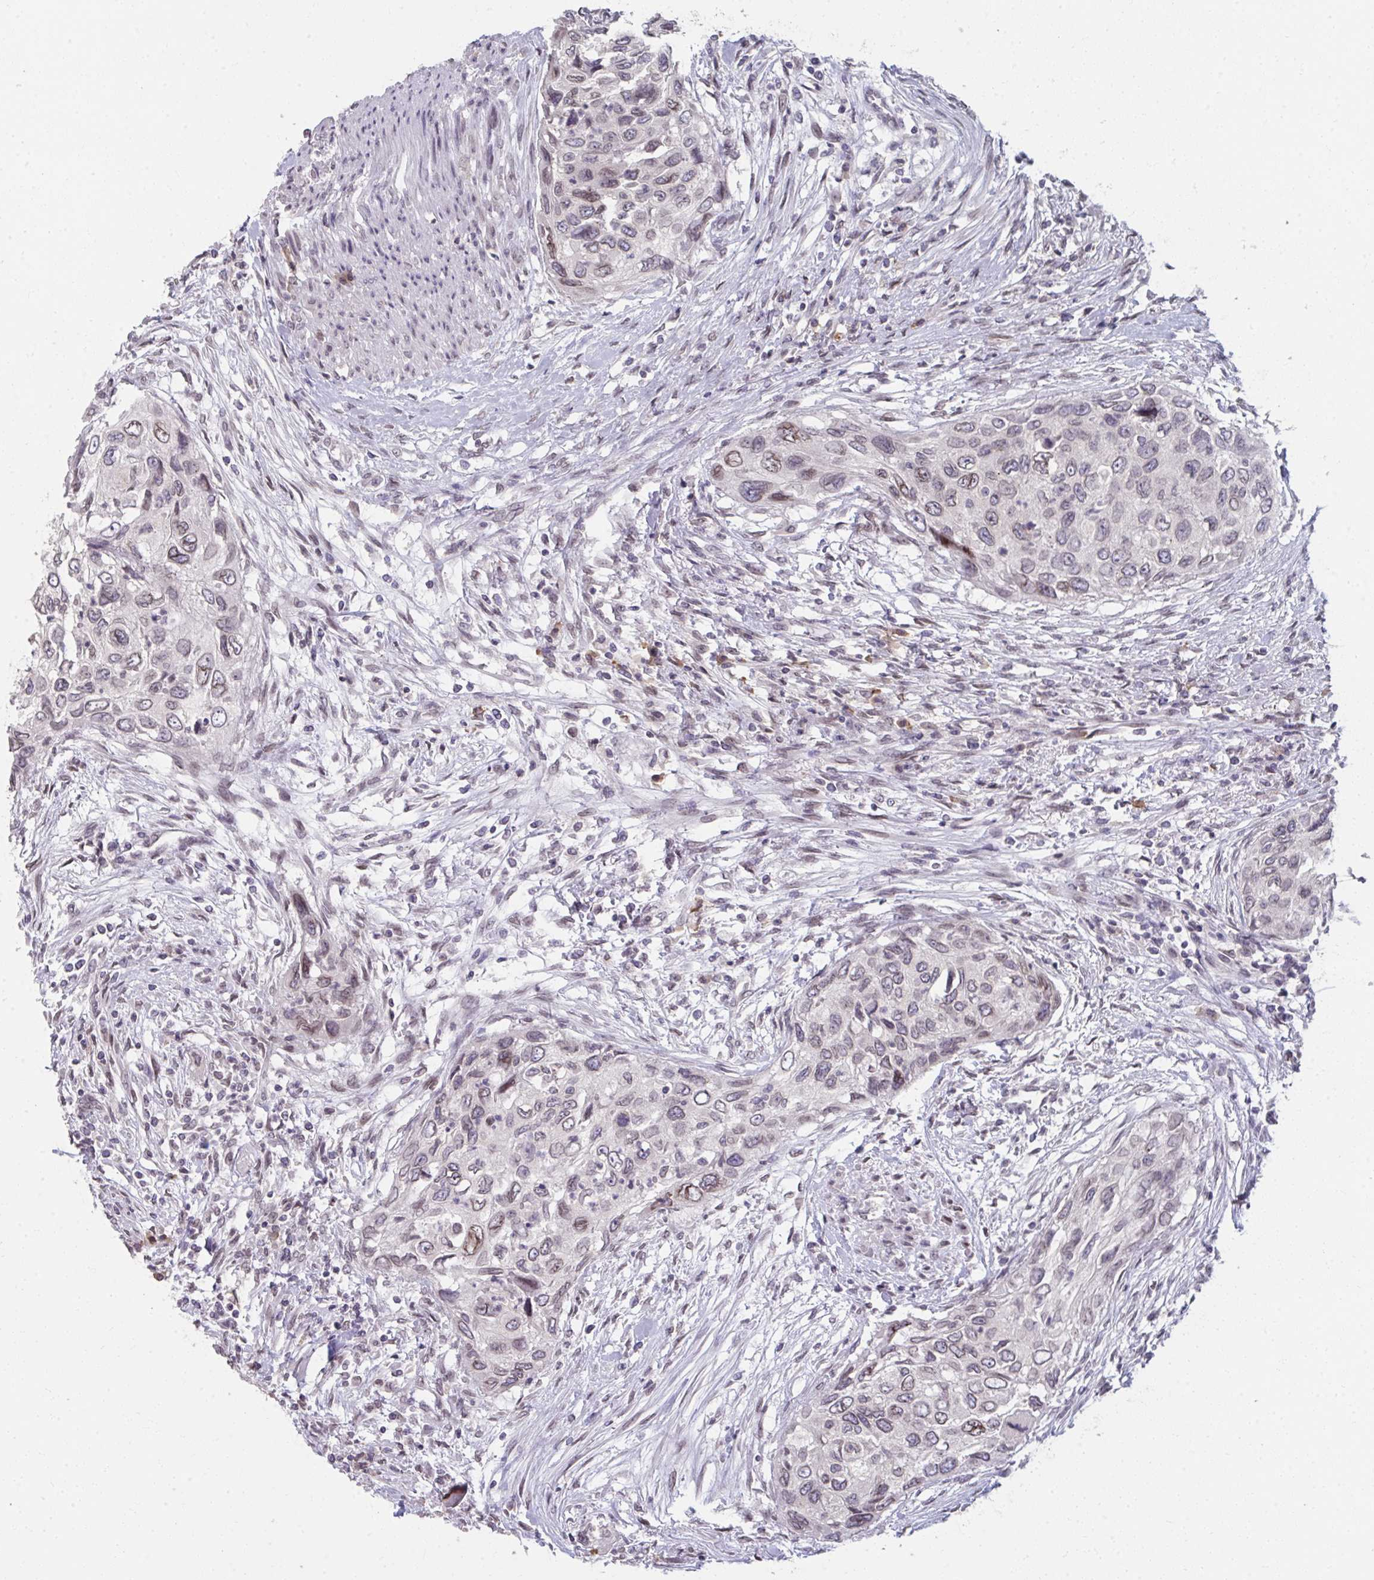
{"staining": {"intensity": "weak", "quantity": "25%-75%", "location": "nuclear"}, "tissue": "urothelial cancer", "cell_type": "Tumor cells", "image_type": "cancer", "snomed": [{"axis": "morphology", "description": "Urothelial carcinoma, High grade"}, {"axis": "topography", "description": "Urinary bladder"}], "caption": "Urothelial cancer stained for a protein exhibits weak nuclear positivity in tumor cells.", "gene": "NUP133", "patient": {"sex": "female", "age": 60}}